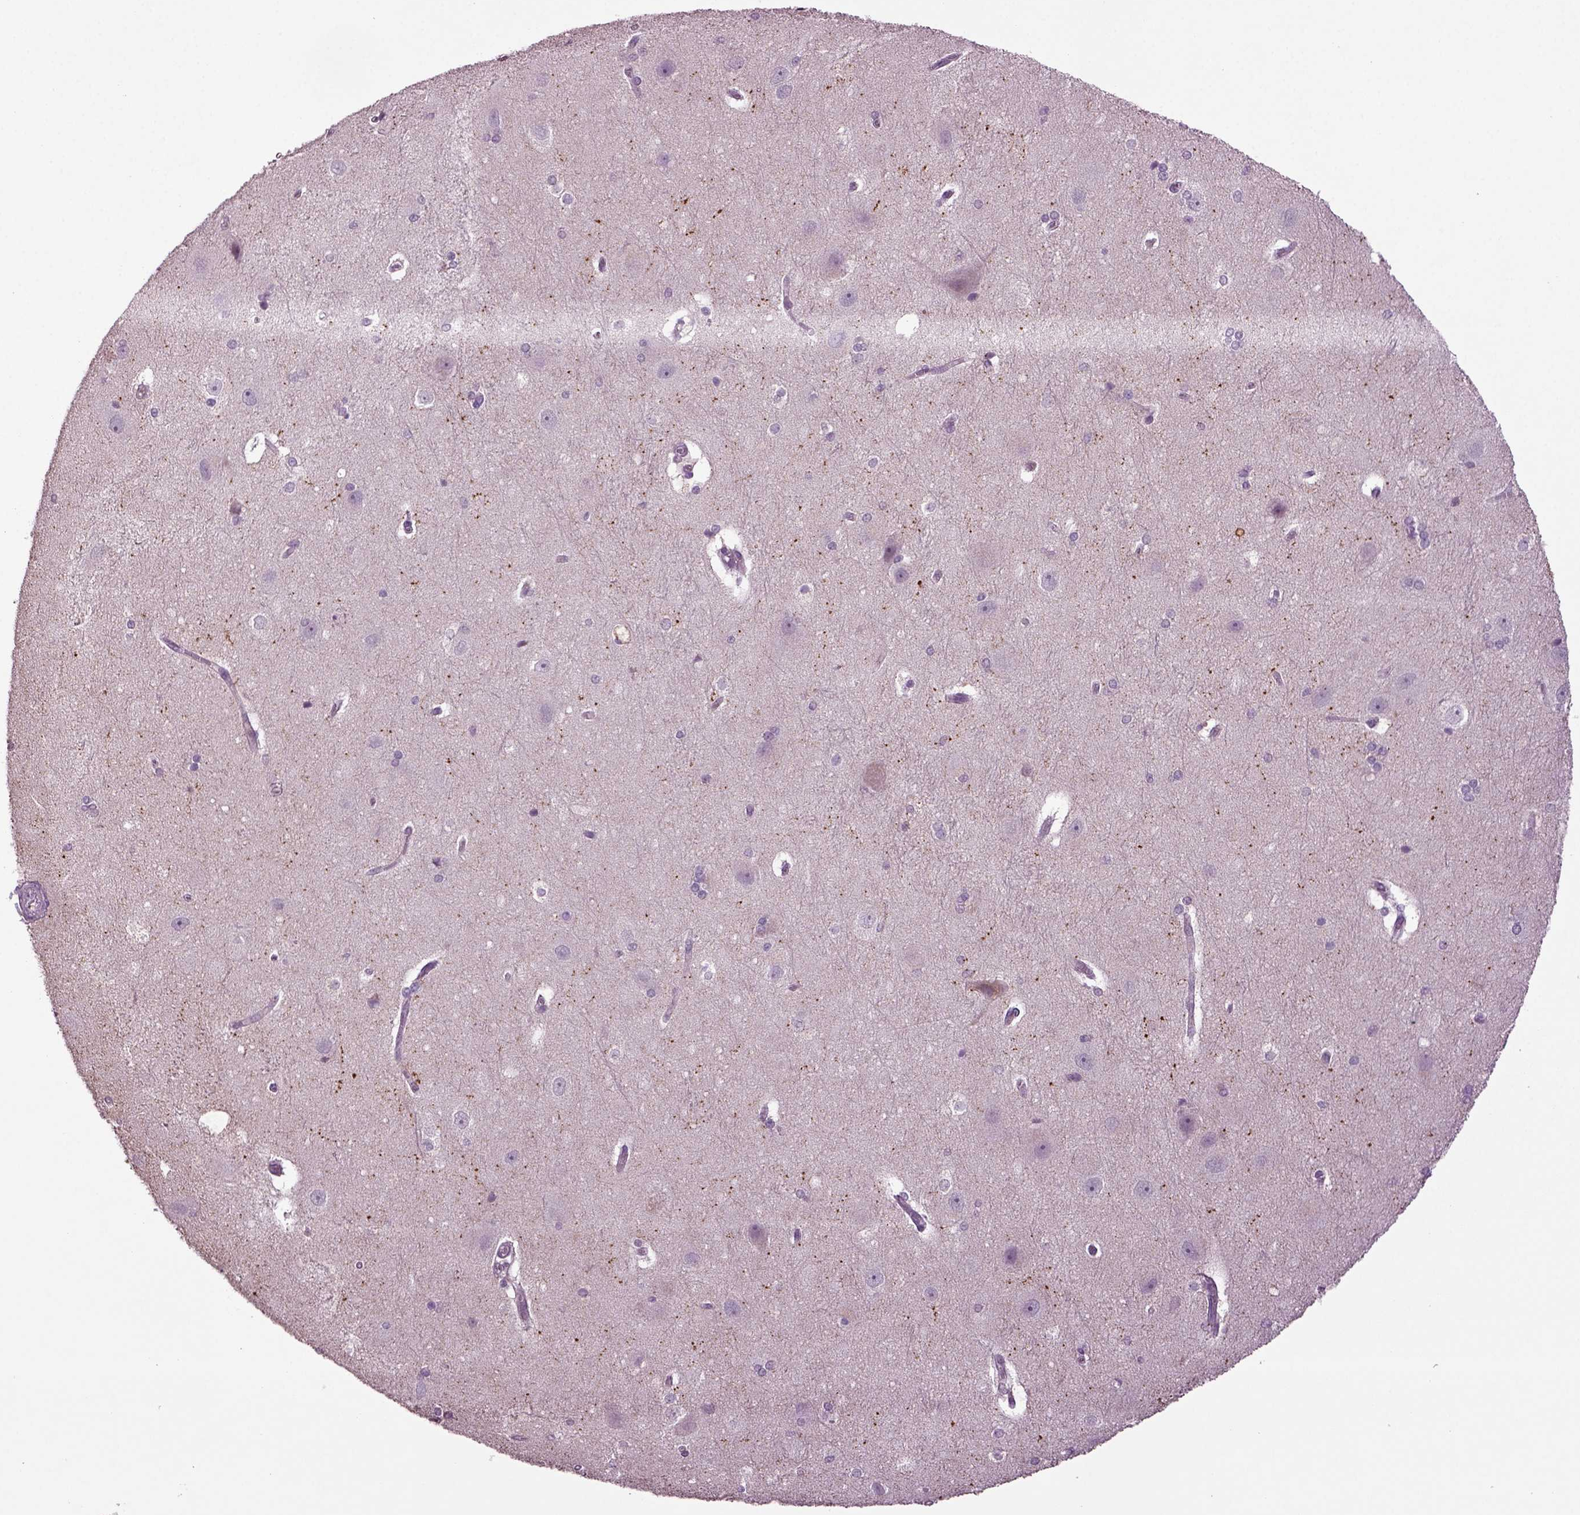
{"staining": {"intensity": "negative", "quantity": "none", "location": "none"}, "tissue": "hippocampus", "cell_type": "Glial cells", "image_type": "normal", "snomed": [{"axis": "morphology", "description": "Normal tissue, NOS"}, {"axis": "topography", "description": "Cerebral cortex"}, {"axis": "topography", "description": "Hippocampus"}], "caption": "IHC of unremarkable human hippocampus reveals no positivity in glial cells. (DAB (3,3'-diaminobenzidine) IHC, high magnification).", "gene": "SLC17A6", "patient": {"sex": "female", "age": 19}}